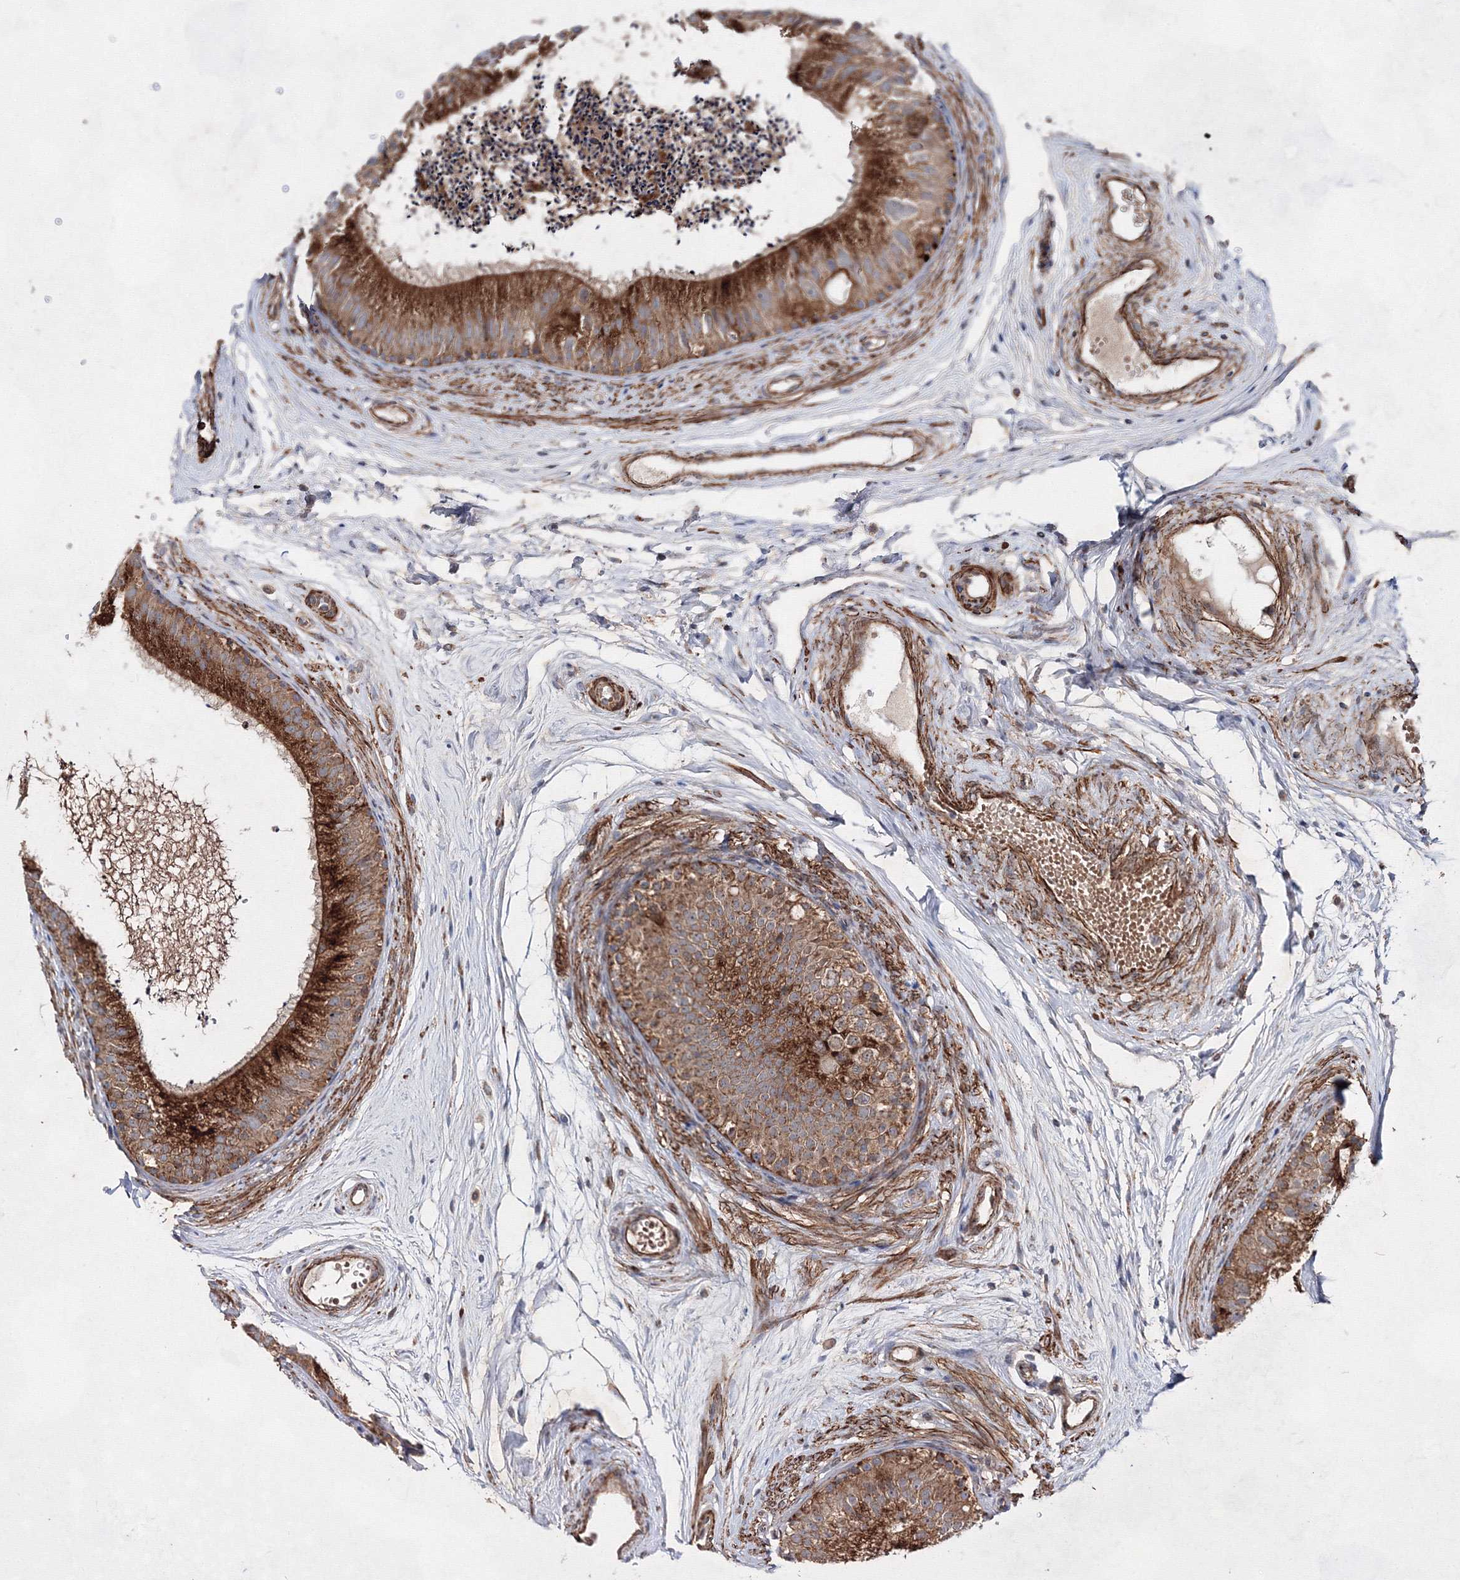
{"staining": {"intensity": "strong", "quantity": ">75%", "location": "cytoplasmic/membranous"}, "tissue": "epididymis", "cell_type": "Glandular cells", "image_type": "normal", "snomed": [{"axis": "morphology", "description": "Normal tissue, NOS"}, {"axis": "topography", "description": "Epididymis"}], "caption": "Brown immunohistochemical staining in benign epididymis reveals strong cytoplasmic/membranous positivity in approximately >75% of glandular cells.", "gene": "GFM1", "patient": {"sex": "male", "age": 56}}